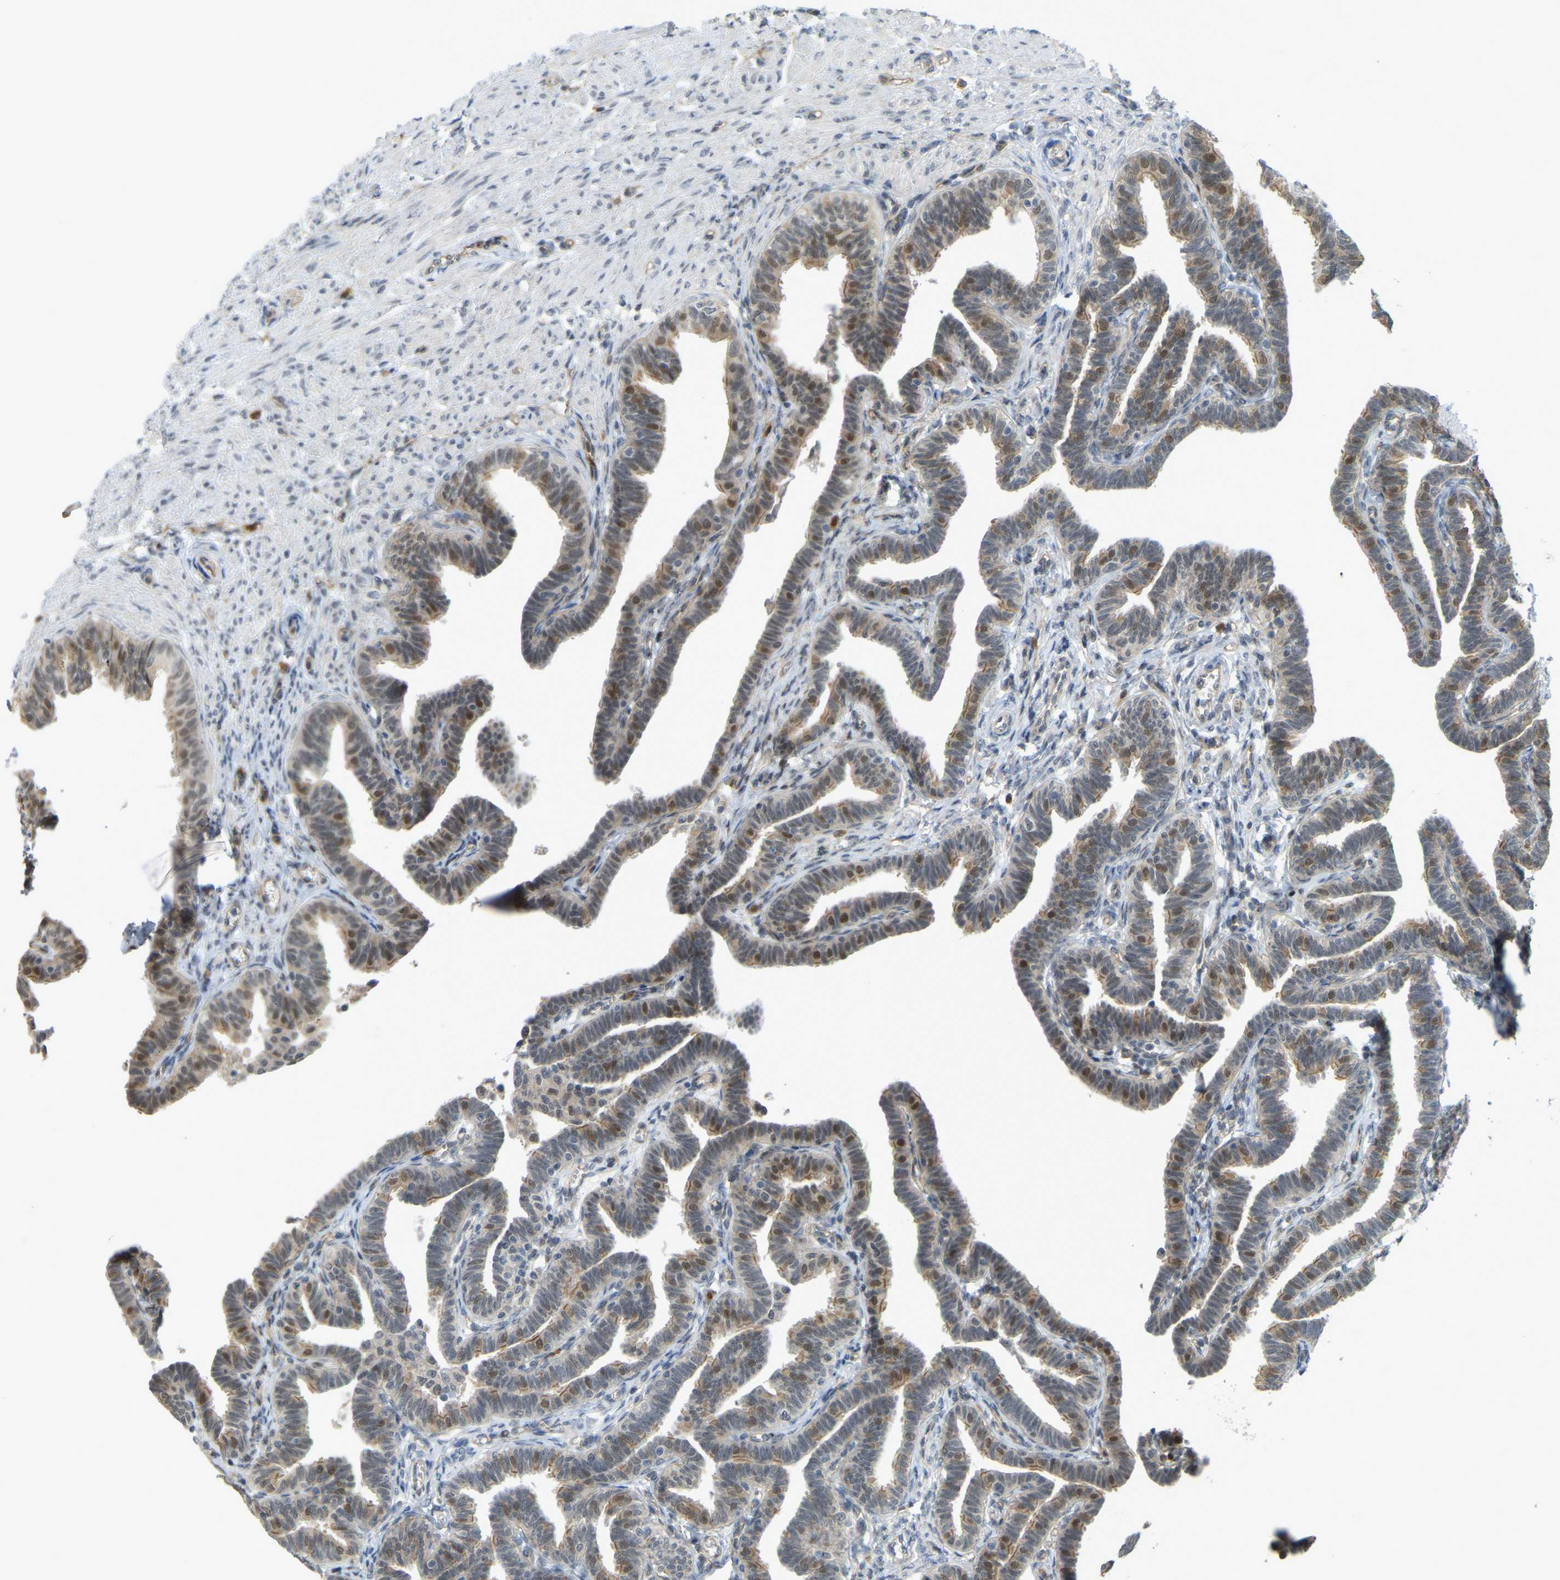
{"staining": {"intensity": "moderate", "quantity": "25%-75%", "location": "nuclear"}, "tissue": "fallopian tube", "cell_type": "Glandular cells", "image_type": "normal", "snomed": [{"axis": "morphology", "description": "Normal tissue, NOS"}, {"axis": "topography", "description": "Fallopian tube"}, {"axis": "topography", "description": "Ovary"}], "caption": "High-power microscopy captured an IHC histopathology image of normal fallopian tube, revealing moderate nuclear positivity in approximately 25%-75% of glandular cells.", "gene": "SERPINB5", "patient": {"sex": "female", "age": 23}}